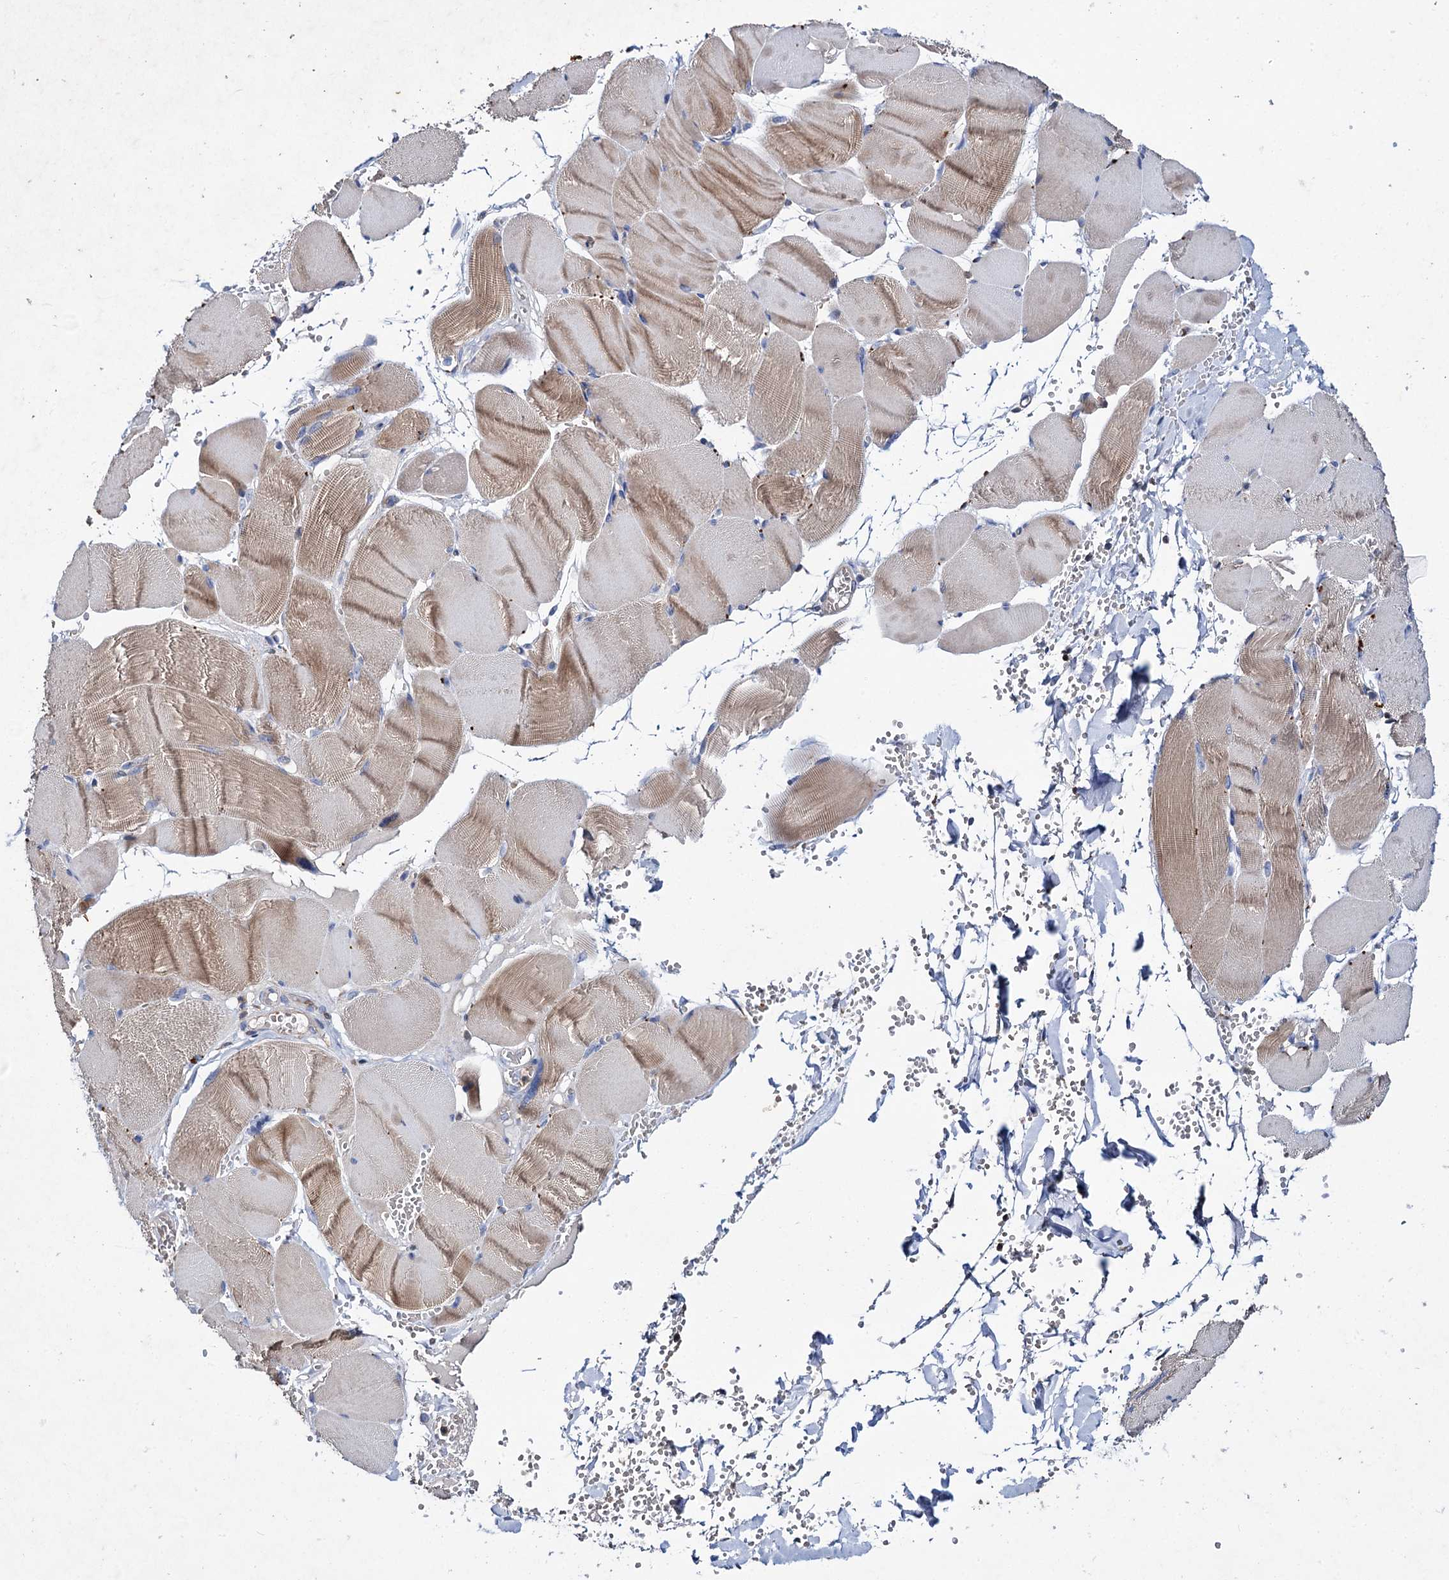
{"staining": {"intensity": "negative", "quantity": "none", "location": "none"}, "tissue": "adipose tissue", "cell_type": "Adipocytes", "image_type": "normal", "snomed": [{"axis": "morphology", "description": "Normal tissue, NOS"}, {"axis": "topography", "description": "Skeletal muscle"}, {"axis": "topography", "description": "Peripheral nerve tissue"}], "caption": "Adipocytes show no significant expression in normal adipose tissue. Brightfield microscopy of IHC stained with DAB (brown) and hematoxylin (blue), captured at high magnification.", "gene": "UBASH3B", "patient": {"sex": "female", "age": 55}}